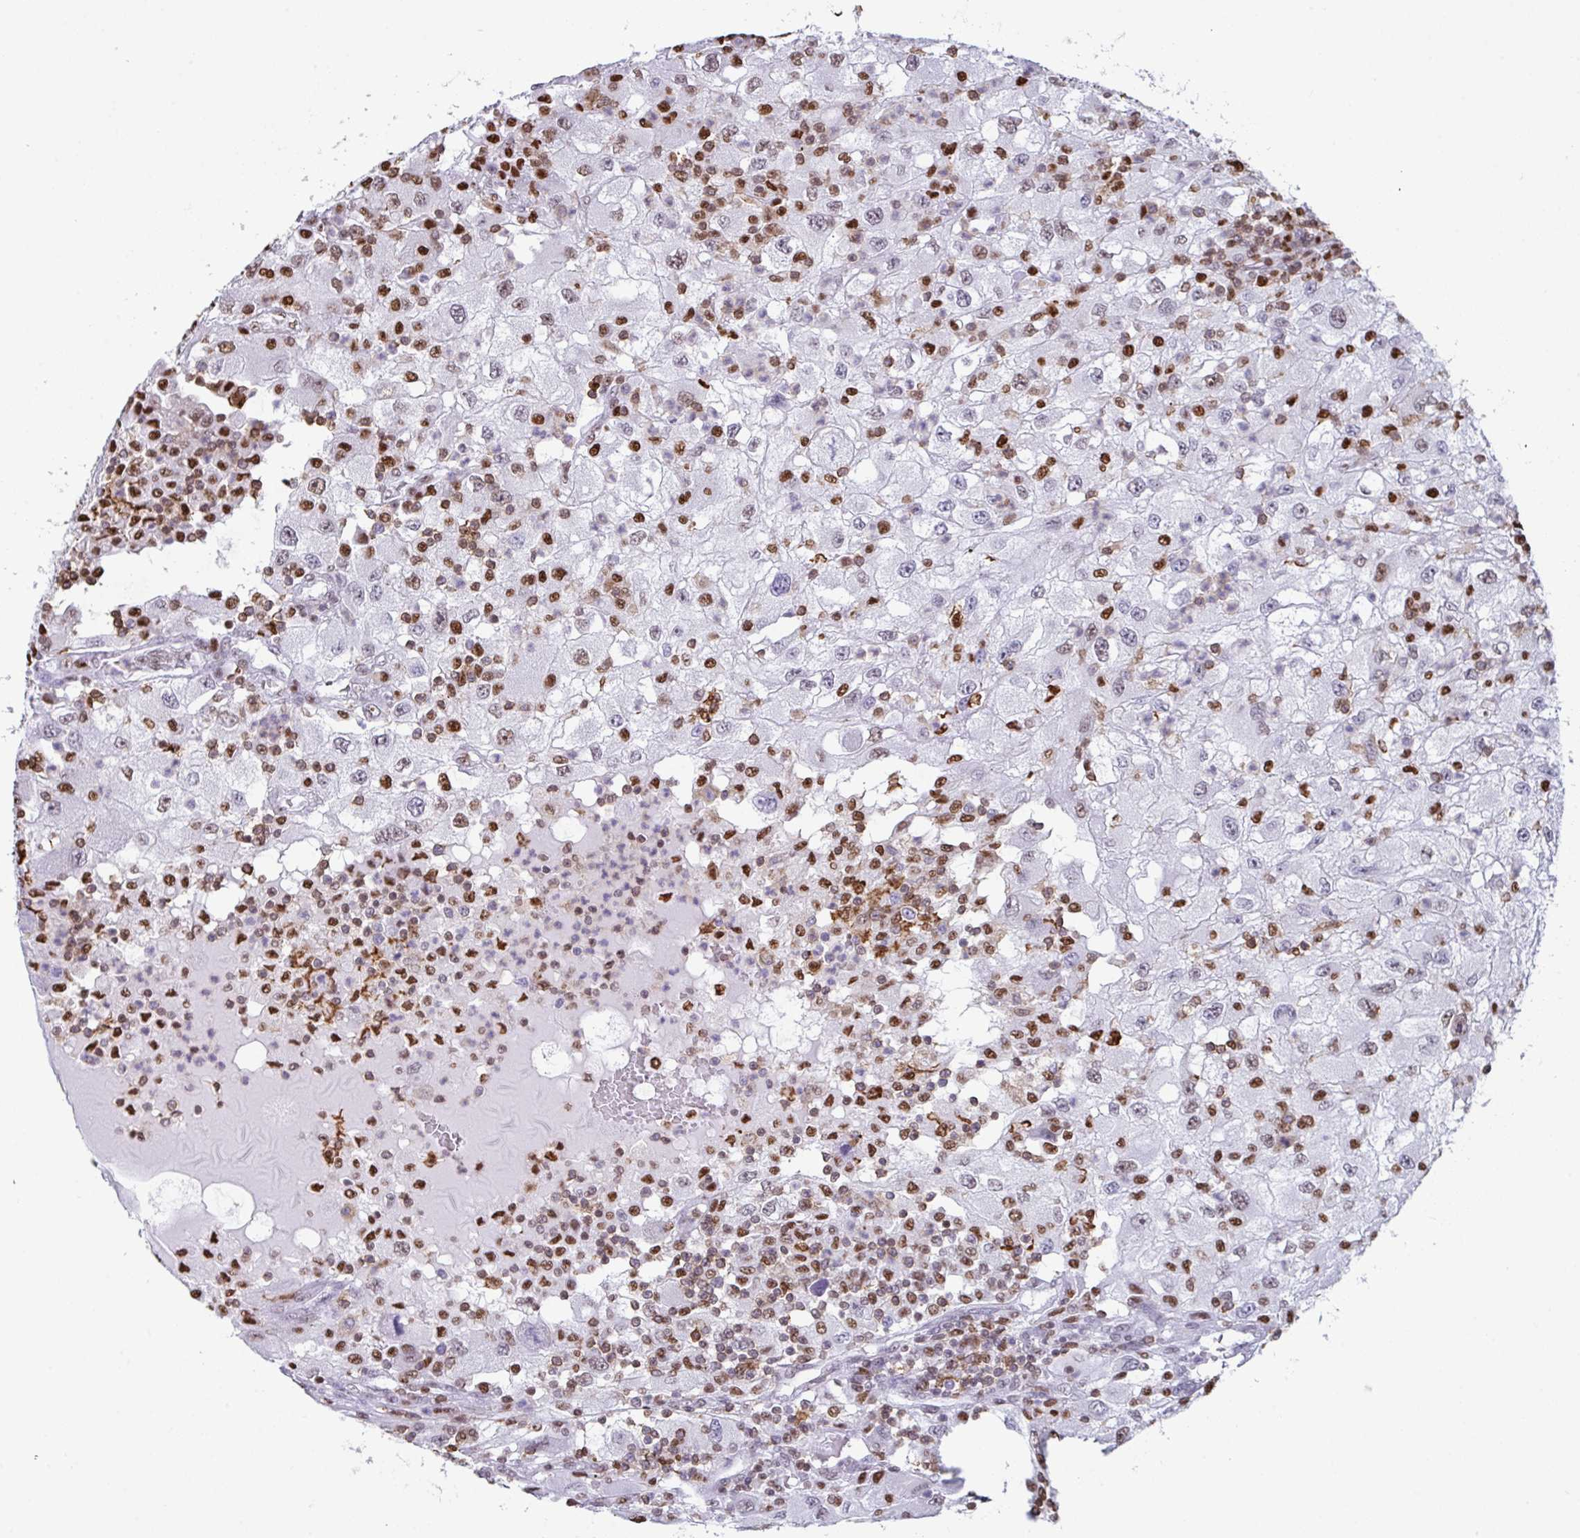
{"staining": {"intensity": "negative", "quantity": "none", "location": "none"}, "tissue": "renal cancer", "cell_type": "Tumor cells", "image_type": "cancer", "snomed": [{"axis": "morphology", "description": "Adenocarcinoma, NOS"}, {"axis": "topography", "description": "Kidney"}], "caption": "Protein analysis of renal adenocarcinoma shows no significant staining in tumor cells.", "gene": "BTBD10", "patient": {"sex": "female", "age": 67}}